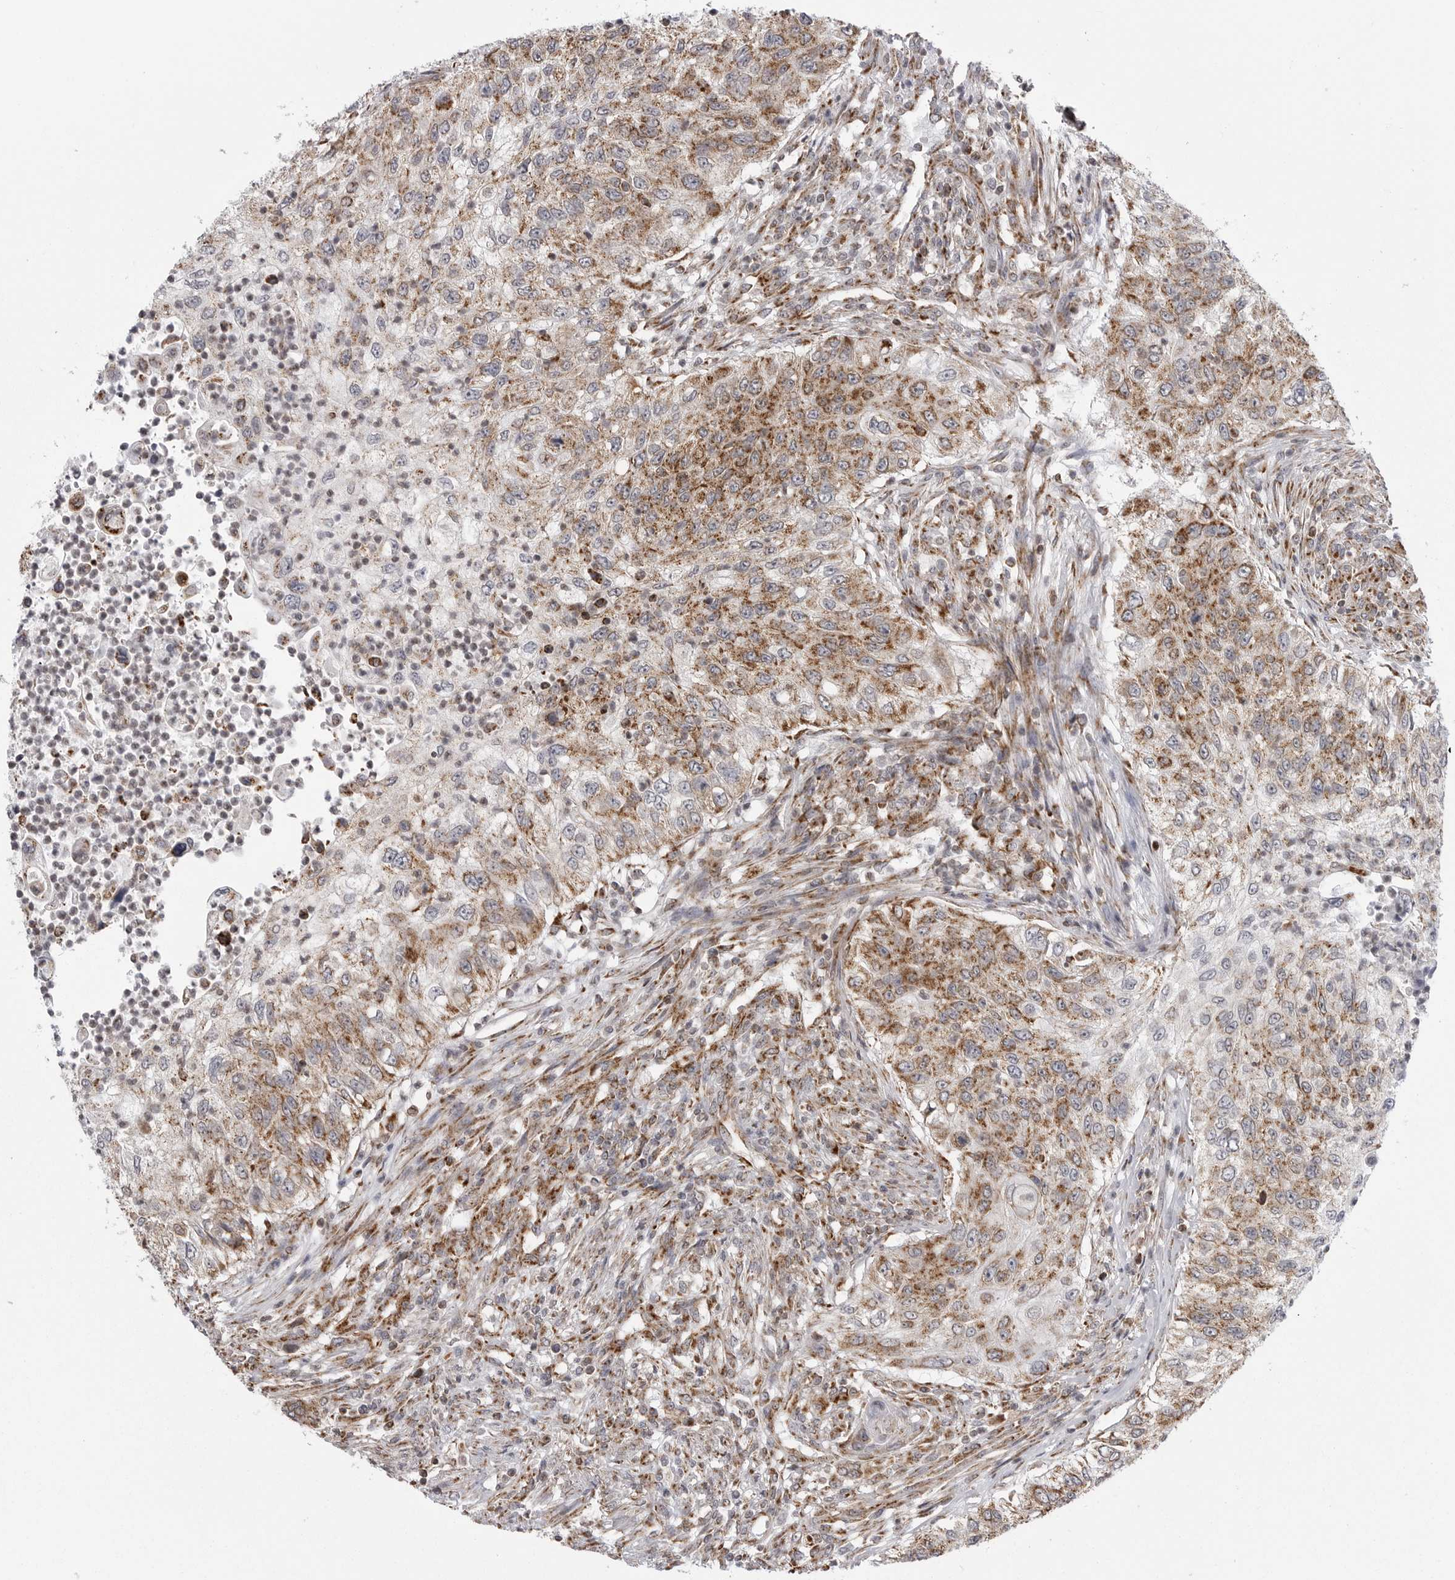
{"staining": {"intensity": "moderate", "quantity": ">75%", "location": "cytoplasmic/membranous"}, "tissue": "urothelial cancer", "cell_type": "Tumor cells", "image_type": "cancer", "snomed": [{"axis": "morphology", "description": "Urothelial carcinoma, High grade"}, {"axis": "topography", "description": "Urinary bladder"}], "caption": "Brown immunohistochemical staining in human high-grade urothelial carcinoma displays moderate cytoplasmic/membranous staining in approximately >75% of tumor cells. Immunohistochemistry (ihc) stains the protein in brown and the nuclei are stained blue.", "gene": "FH", "patient": {"sex": "female", "age": 60}}